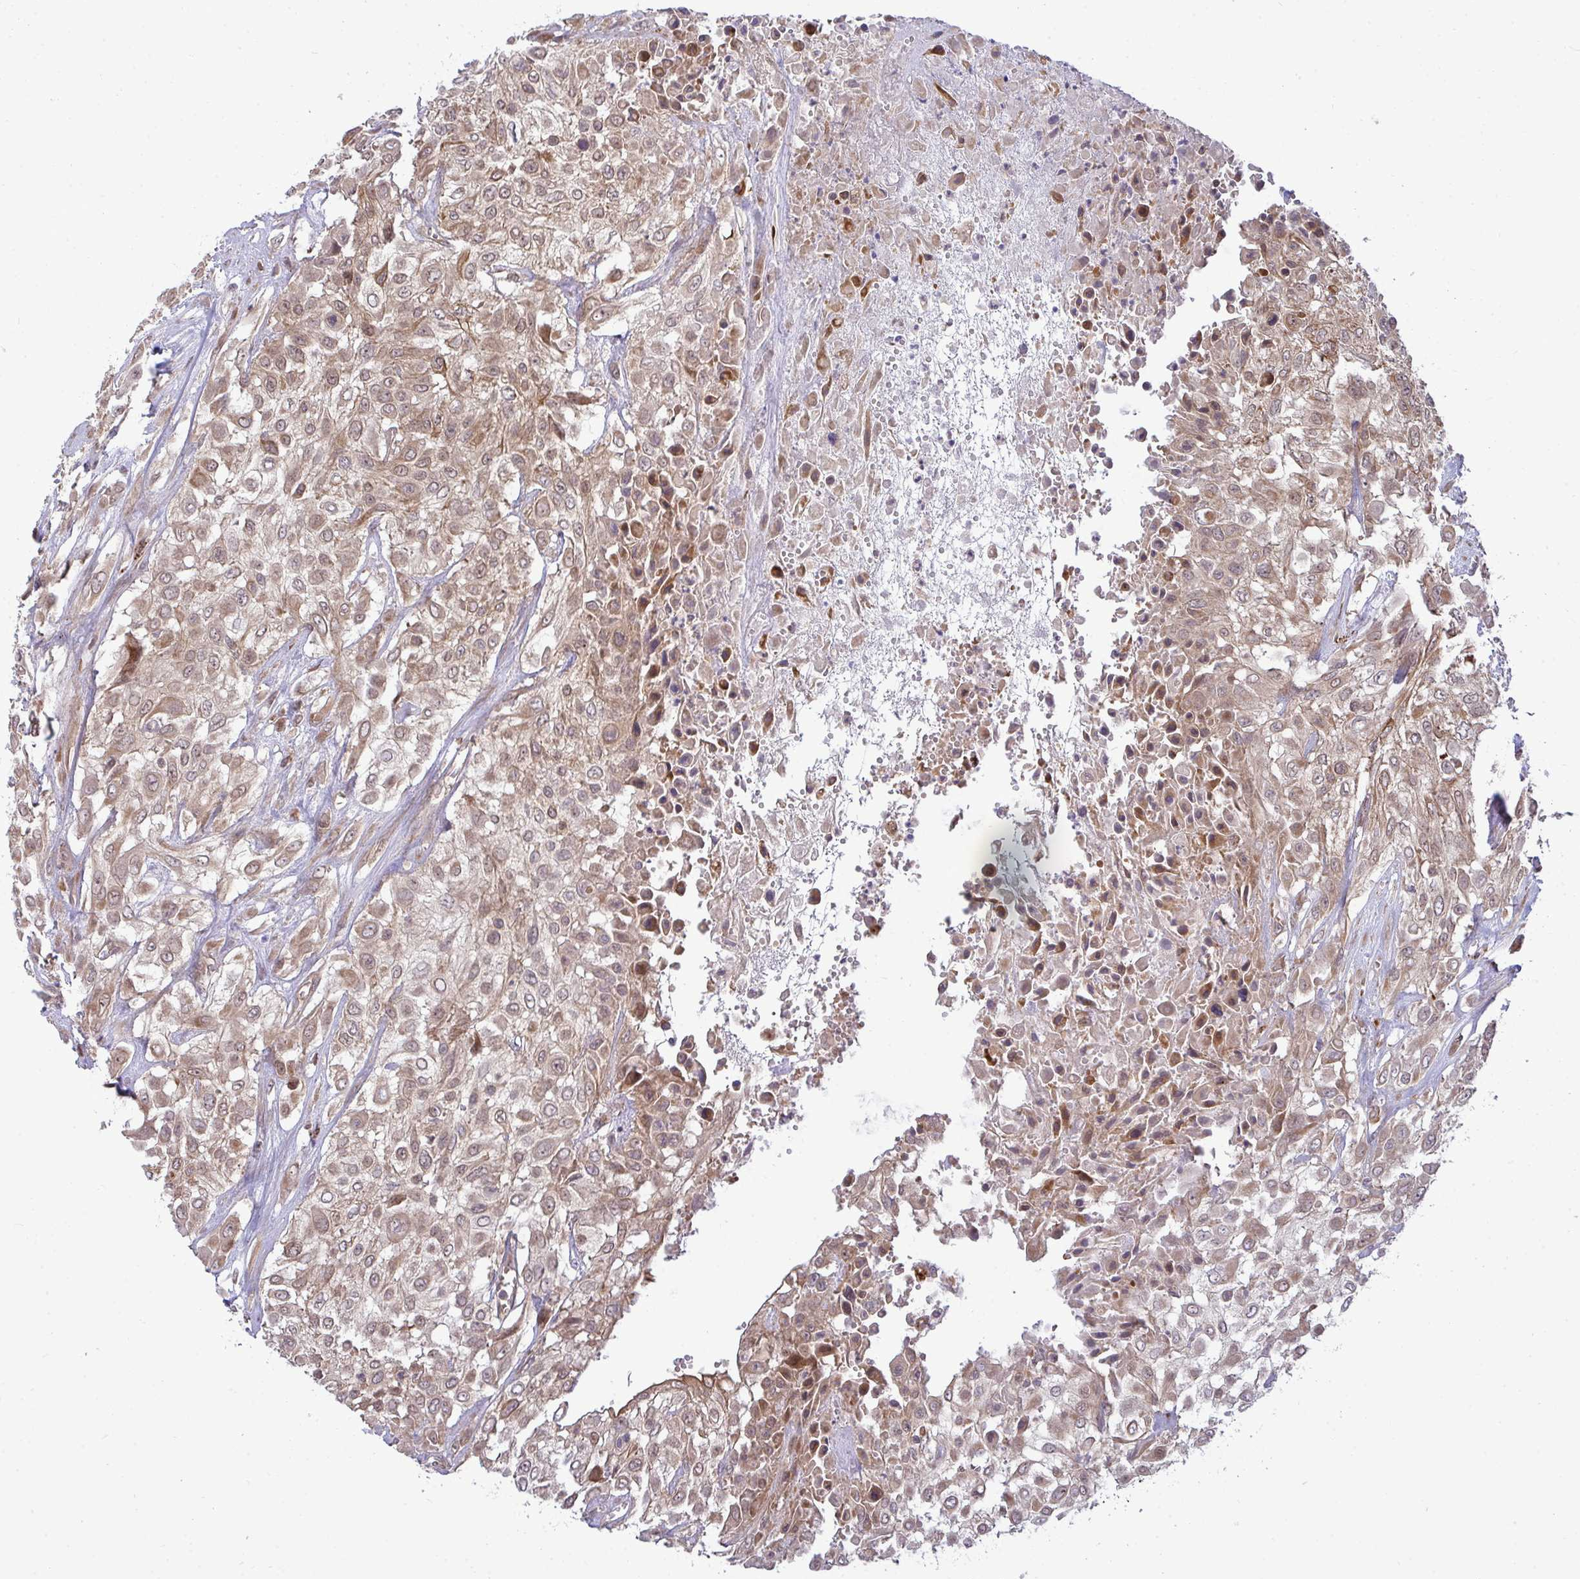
{"staining": {"intensity": "moderate", "quantity": ">75%", "location": "cytoplasmic/membranous"}, "tissue": "urothelial cancer", "cell_type": "Tumor cells", "image_type": "cancer", "snomed": [{"axis": "morphology", "description": "Urothelial carcinoma, High grade"}, {"axis": "topography", "description": "Urinary bladder"}], "caption": "This image reveals high-grade urothelial carcinoma stained with IHC to label a protein in brown. The cytoplasmic/membranous of tumor cells show moderate positivity for the protein. Nuclei are counter-stained blue.", "gene": "TRIM44", "patient": {"sex": "male", "age": 57}}